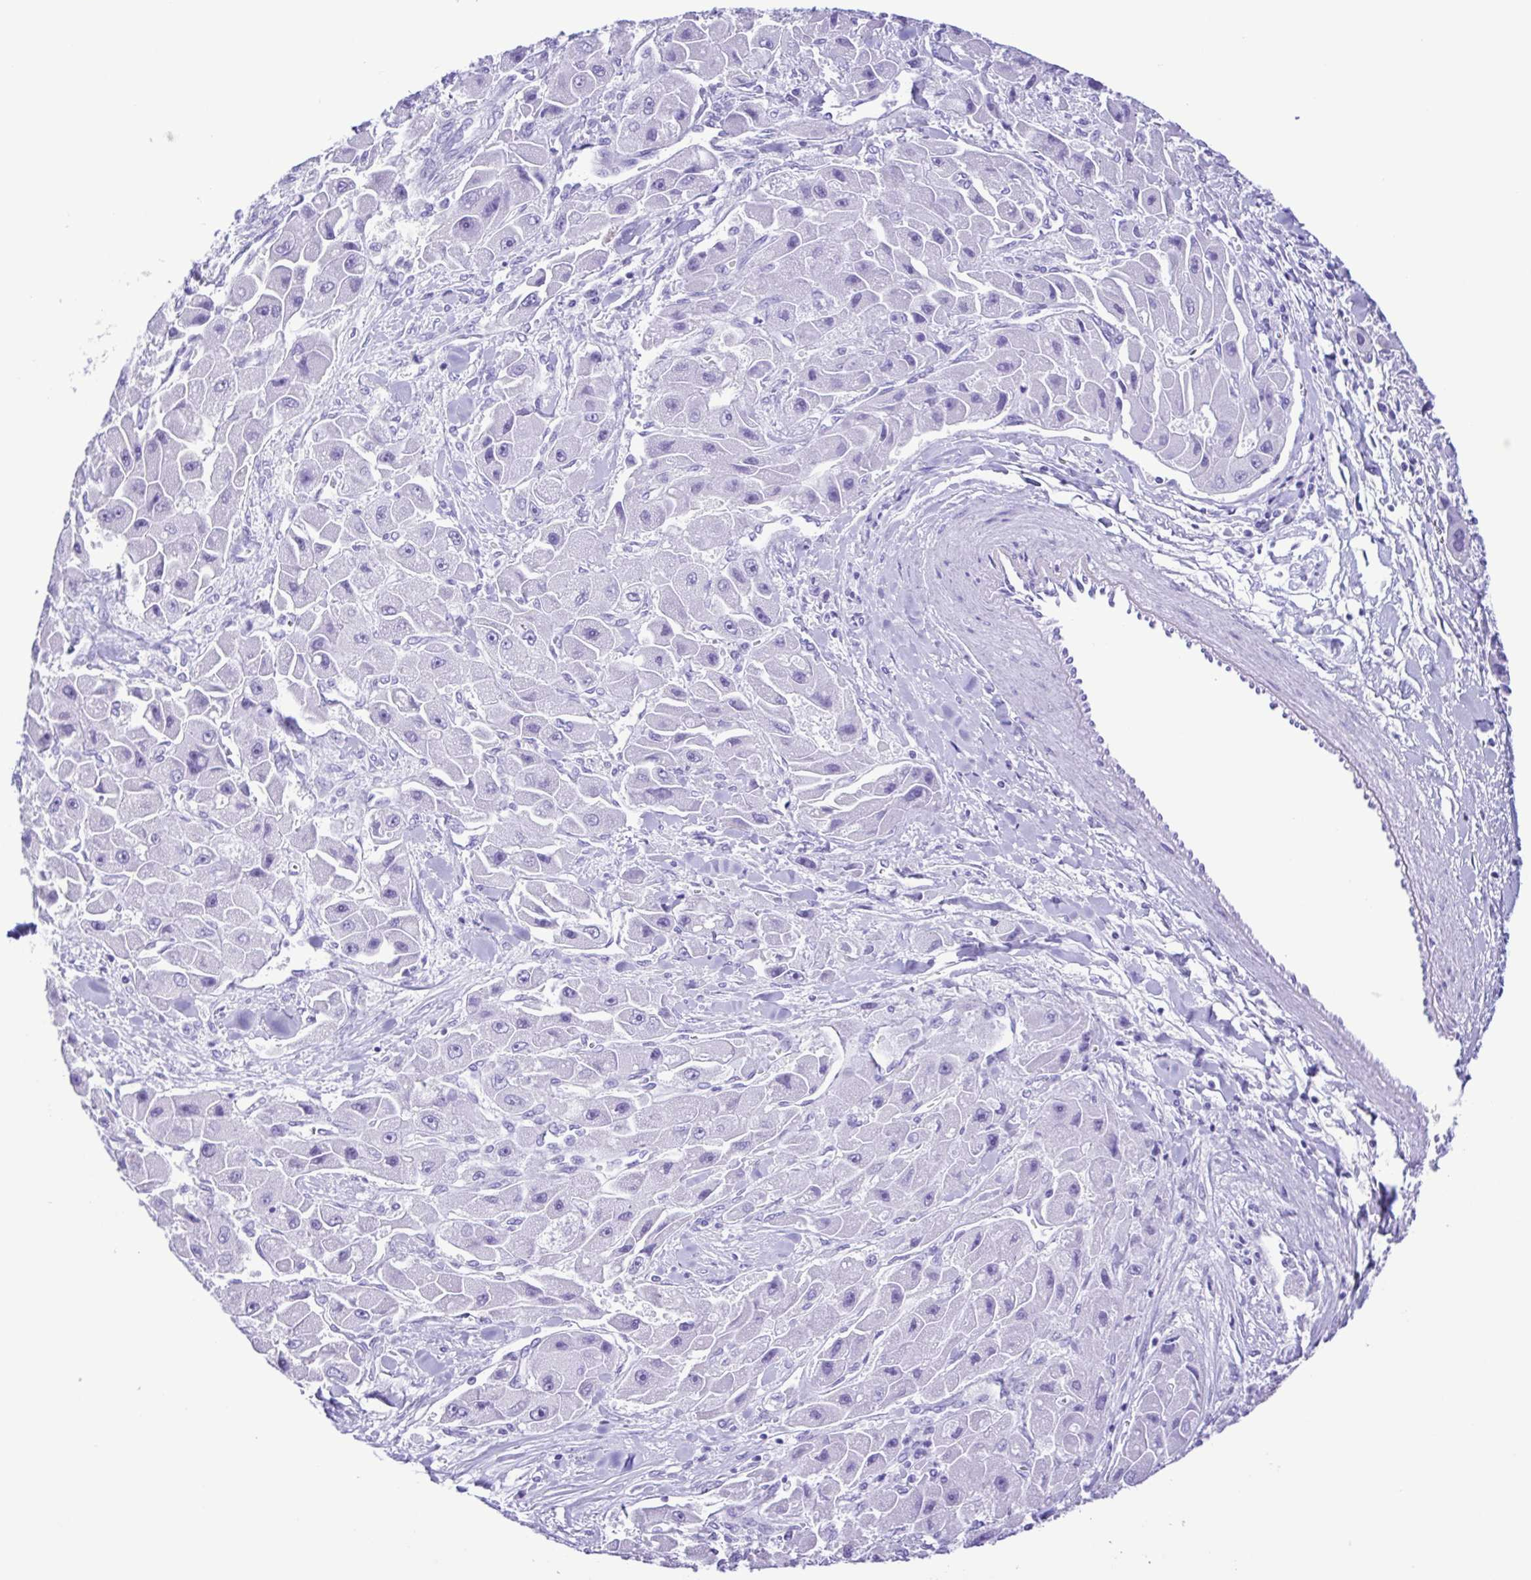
{"staining": {"intensity": "negative", "quantity": "none", "location": "none"}, "tissue": "liver cancer", "cell_type": "Tumor cells", "image_type": "cancer", "snomed": [{"axis": "morphology", "description": "Carcinoma, Hepatocellular, NOS"}, {"axis": "topography", "description": "Liver"}], "caption": "This photomicrograph is of liver hepatocellular carcinoma stained with immunohistochemistry to label a protein in brown with the nuclei are counter-stained blue. There is no positivity in tumor cells.", "gene": "ERP27", "patient": {"sex": "male", "age": 24}}